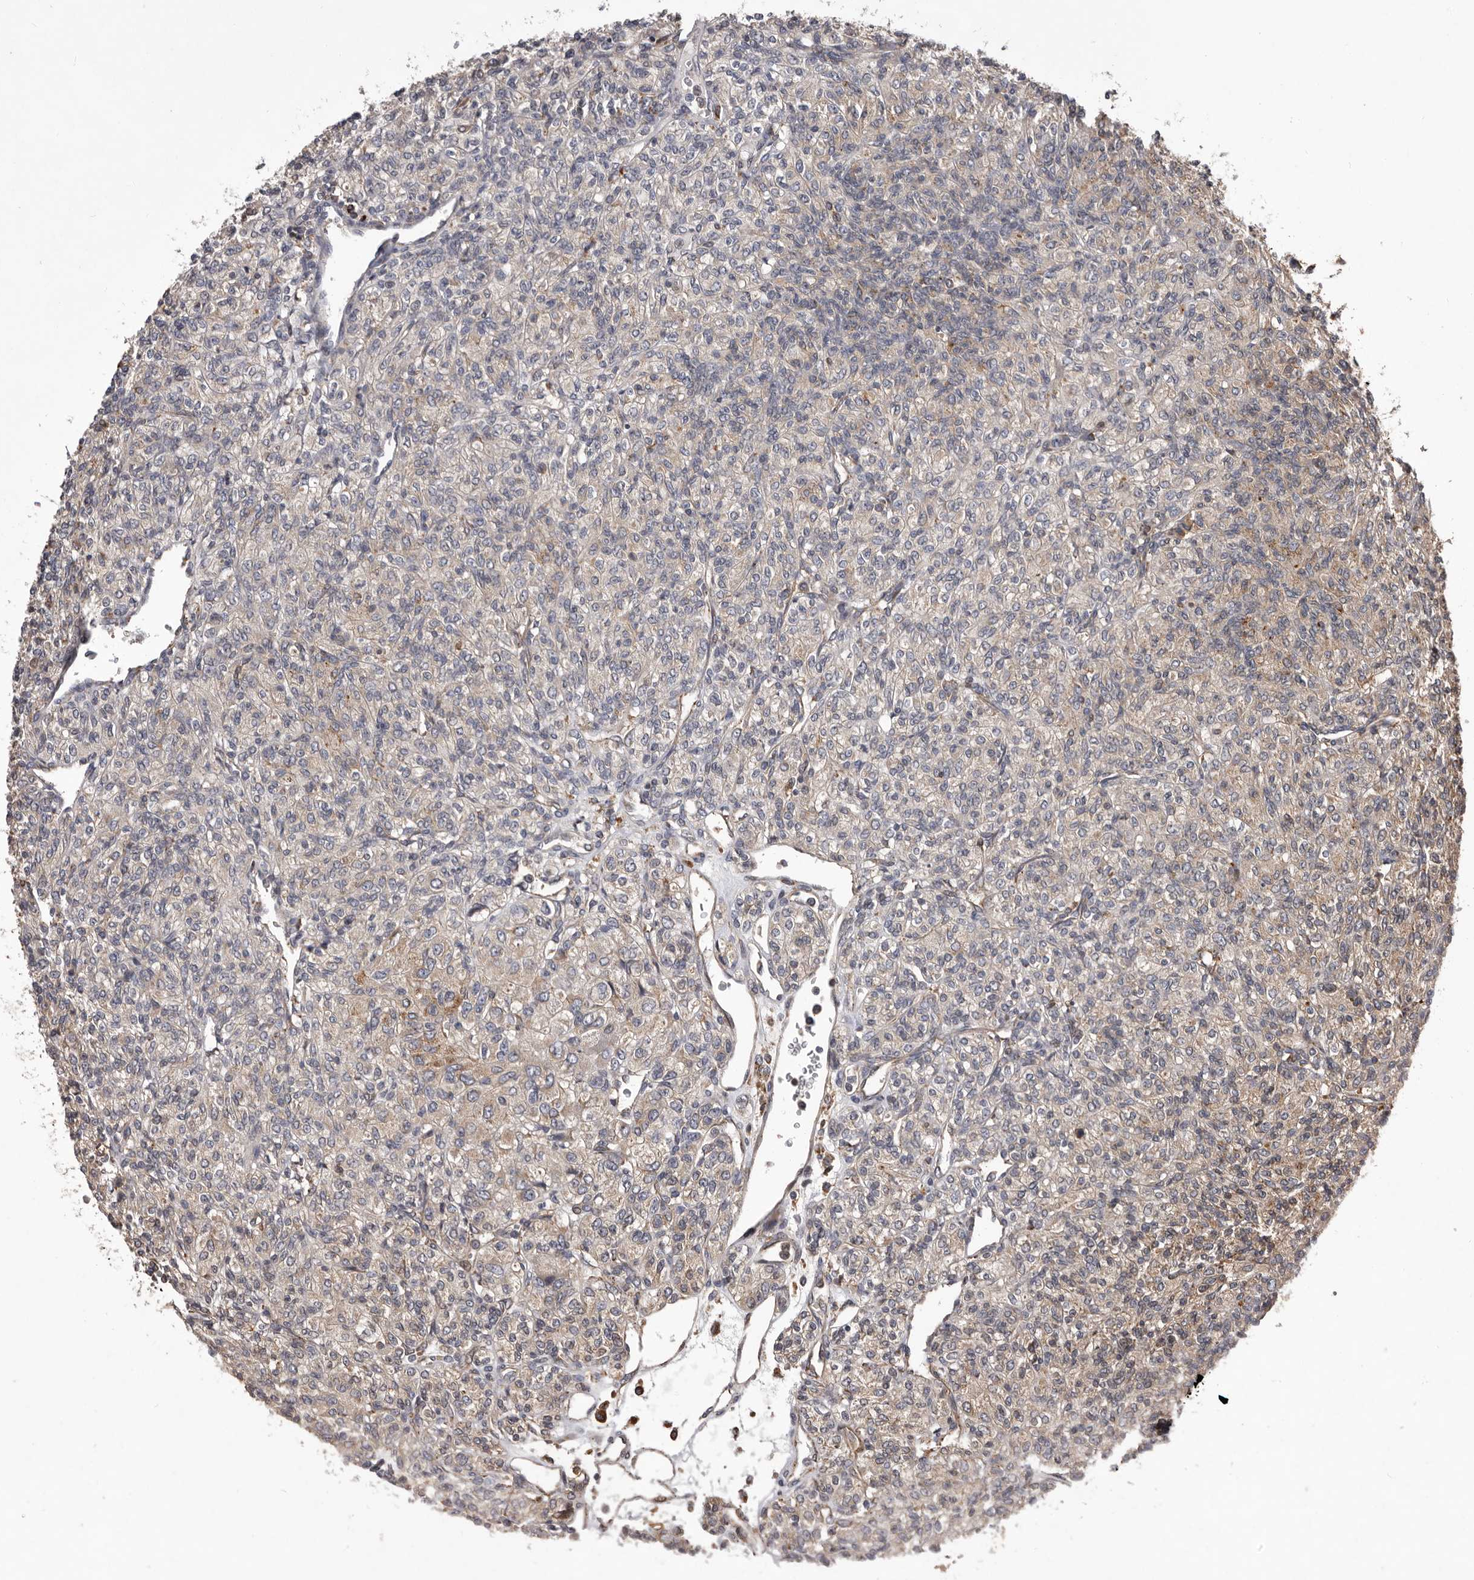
{"staining": {"intensity": "negative", "quantity": "none", "location": "none"}, "tissue": "renal cancer", "cell_type": "Tumor cells", "image_type": "cancer", "snomed": [{"axis": "morphology", "description": "Adenocarcinoma, NOS"}, {"axis": "topography", "description": "Kidney"}], "caption": "Immunohistochemical staining of human adenocarcinoma (renal) displays no significant expression in tumor cells.", "gene": "GADD45B", "patient": {"sex": "male", "age": 77}}